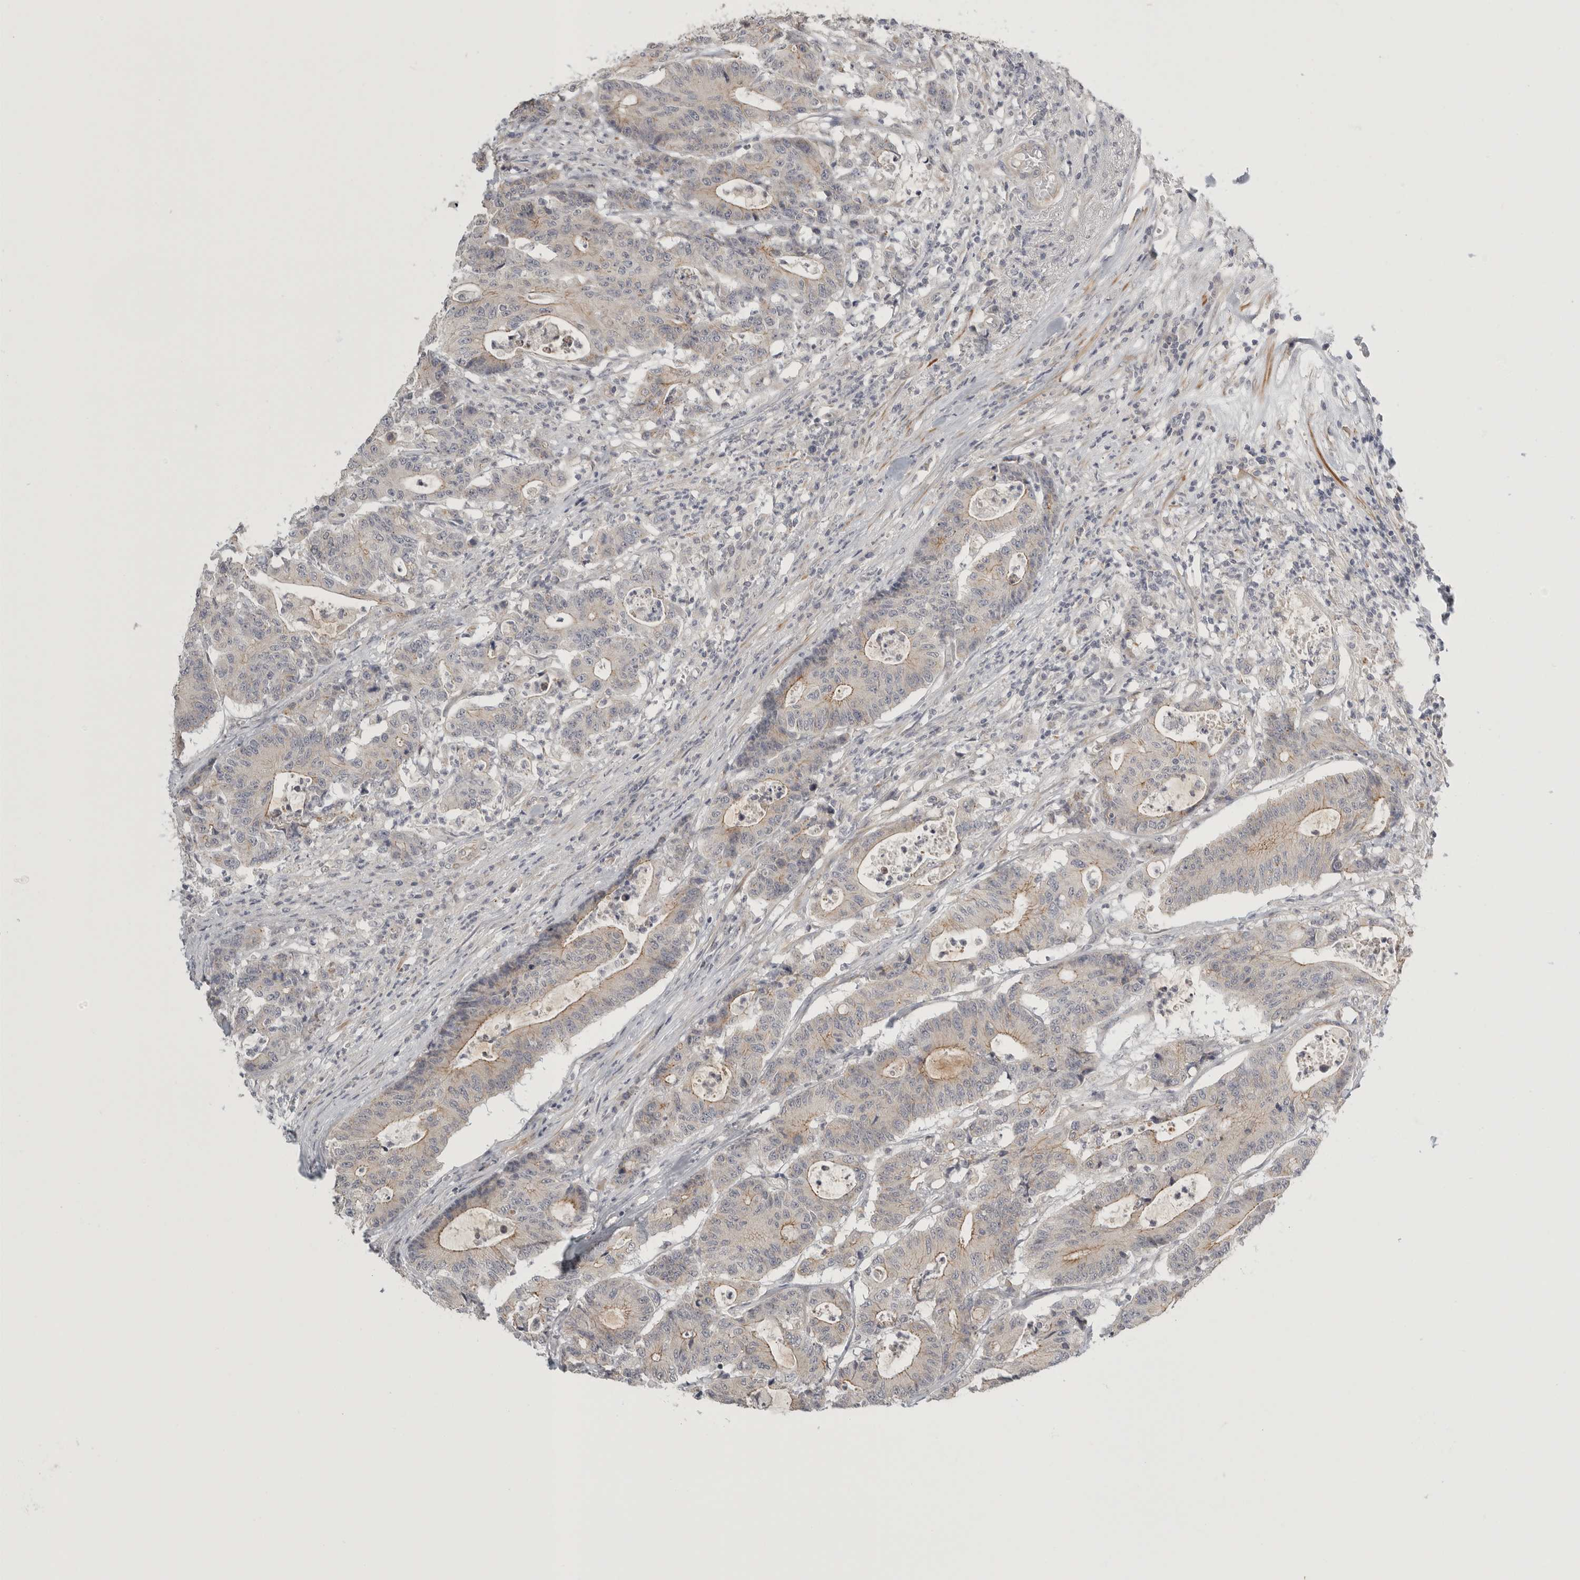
{"staining": {"intensity": "weak", "quantity": "<25%", "location": "cytoplasmic/membranous"}, "tissue": "colorectal cancer", "cell_type": "Tumor cells", "image_type": "cancer", "snomed": [{"axis": "morphology", "description": "Adenocarcinoma, NOS"}, {"axis": "topography", "description": "Colon"}], "caption": "Colorectal cancer (adenocarcinoma) stained for a protein using immunohistochemistry (IHC) exhibits no expression tumor cells.", "gene": "STAB2", "patient": {"sex": "female", "age": 84}}